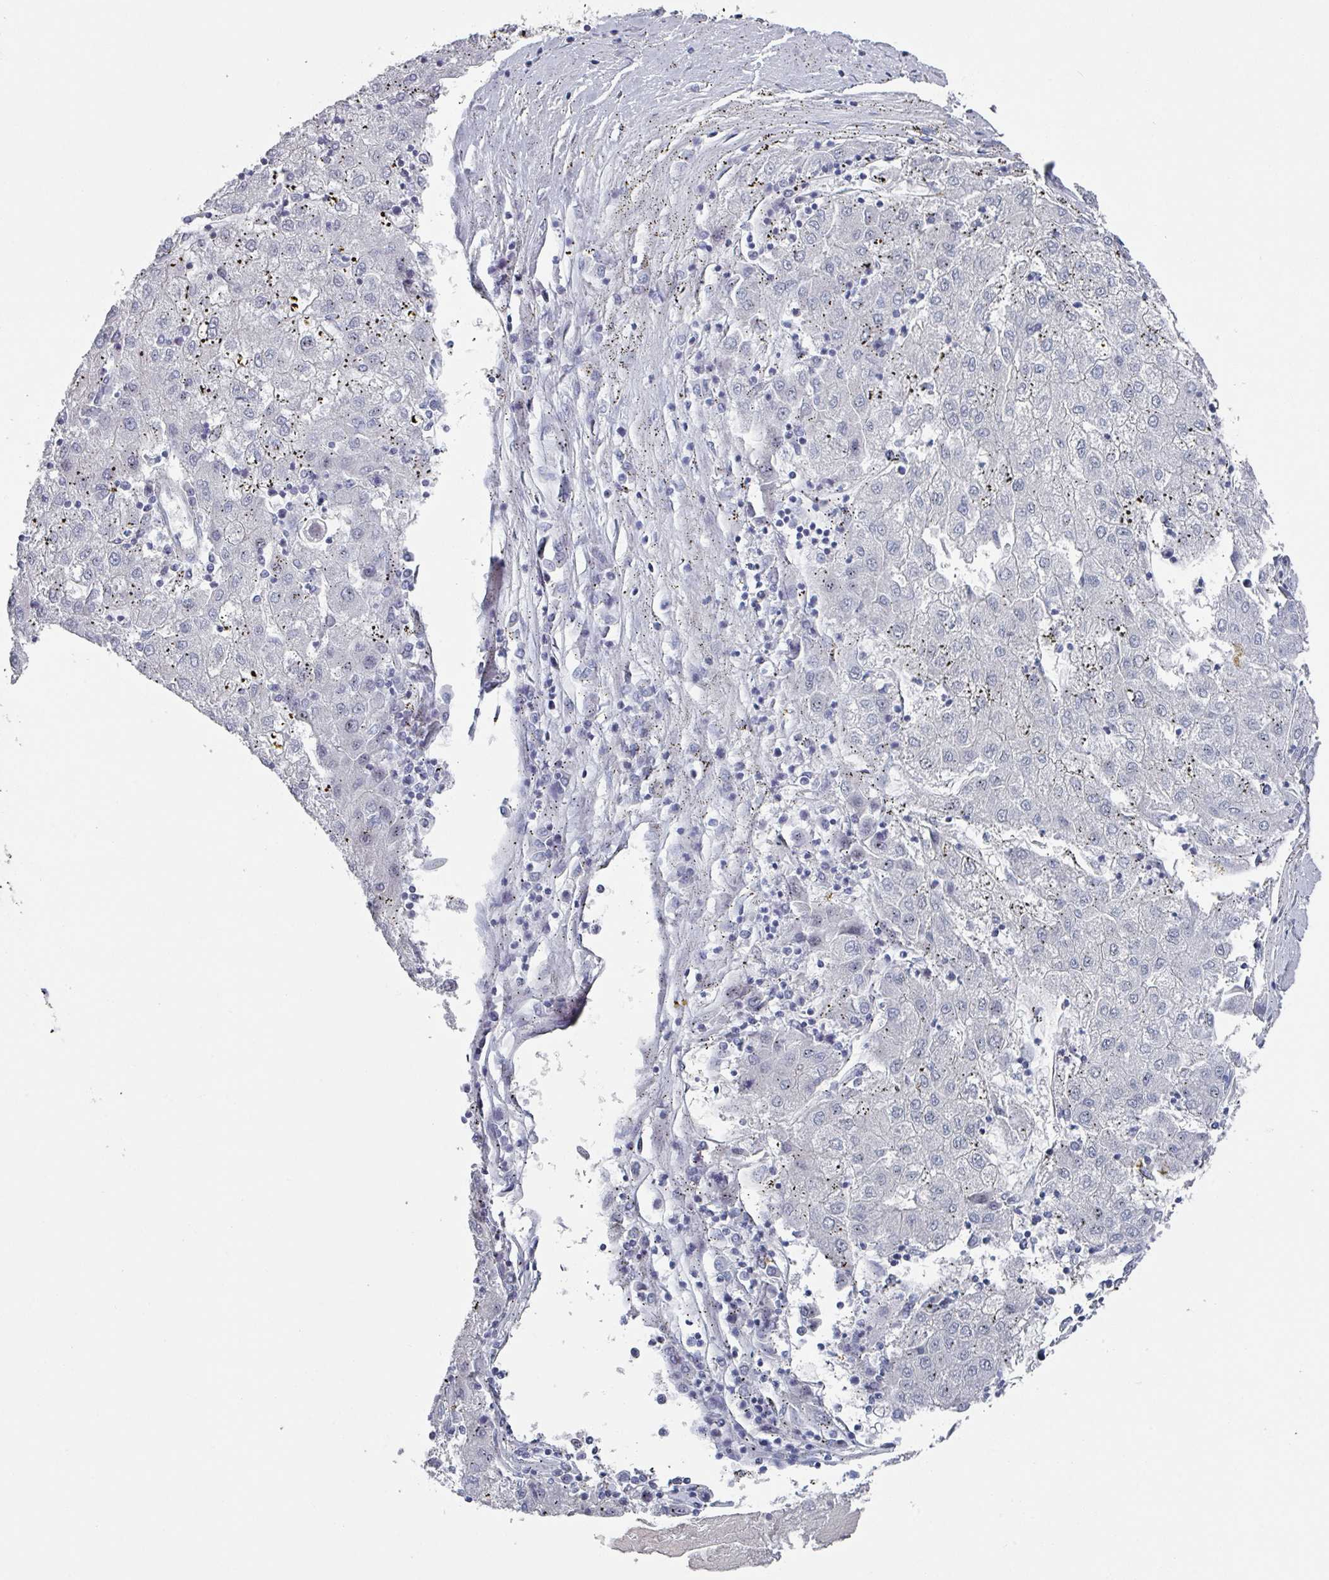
{"staining": {"intensity": "negative", "quantity": "none", "location": "none"}, "tissue": "liver cancer", "cell_type": "Tumor cells", "image_type": "cancer", "snomed": [{"axis": "morphology", "description": "Carcinoma, Hepatocellular, NOS"}, {"axis": "topography", "description": "Liver"}], "caption": "Immunohistochemical staining of human liver cancer demonstrates no significant positivity in tumor cells.", "gene": "EFL1", "patient": {"sex": "male", "age": 72}}